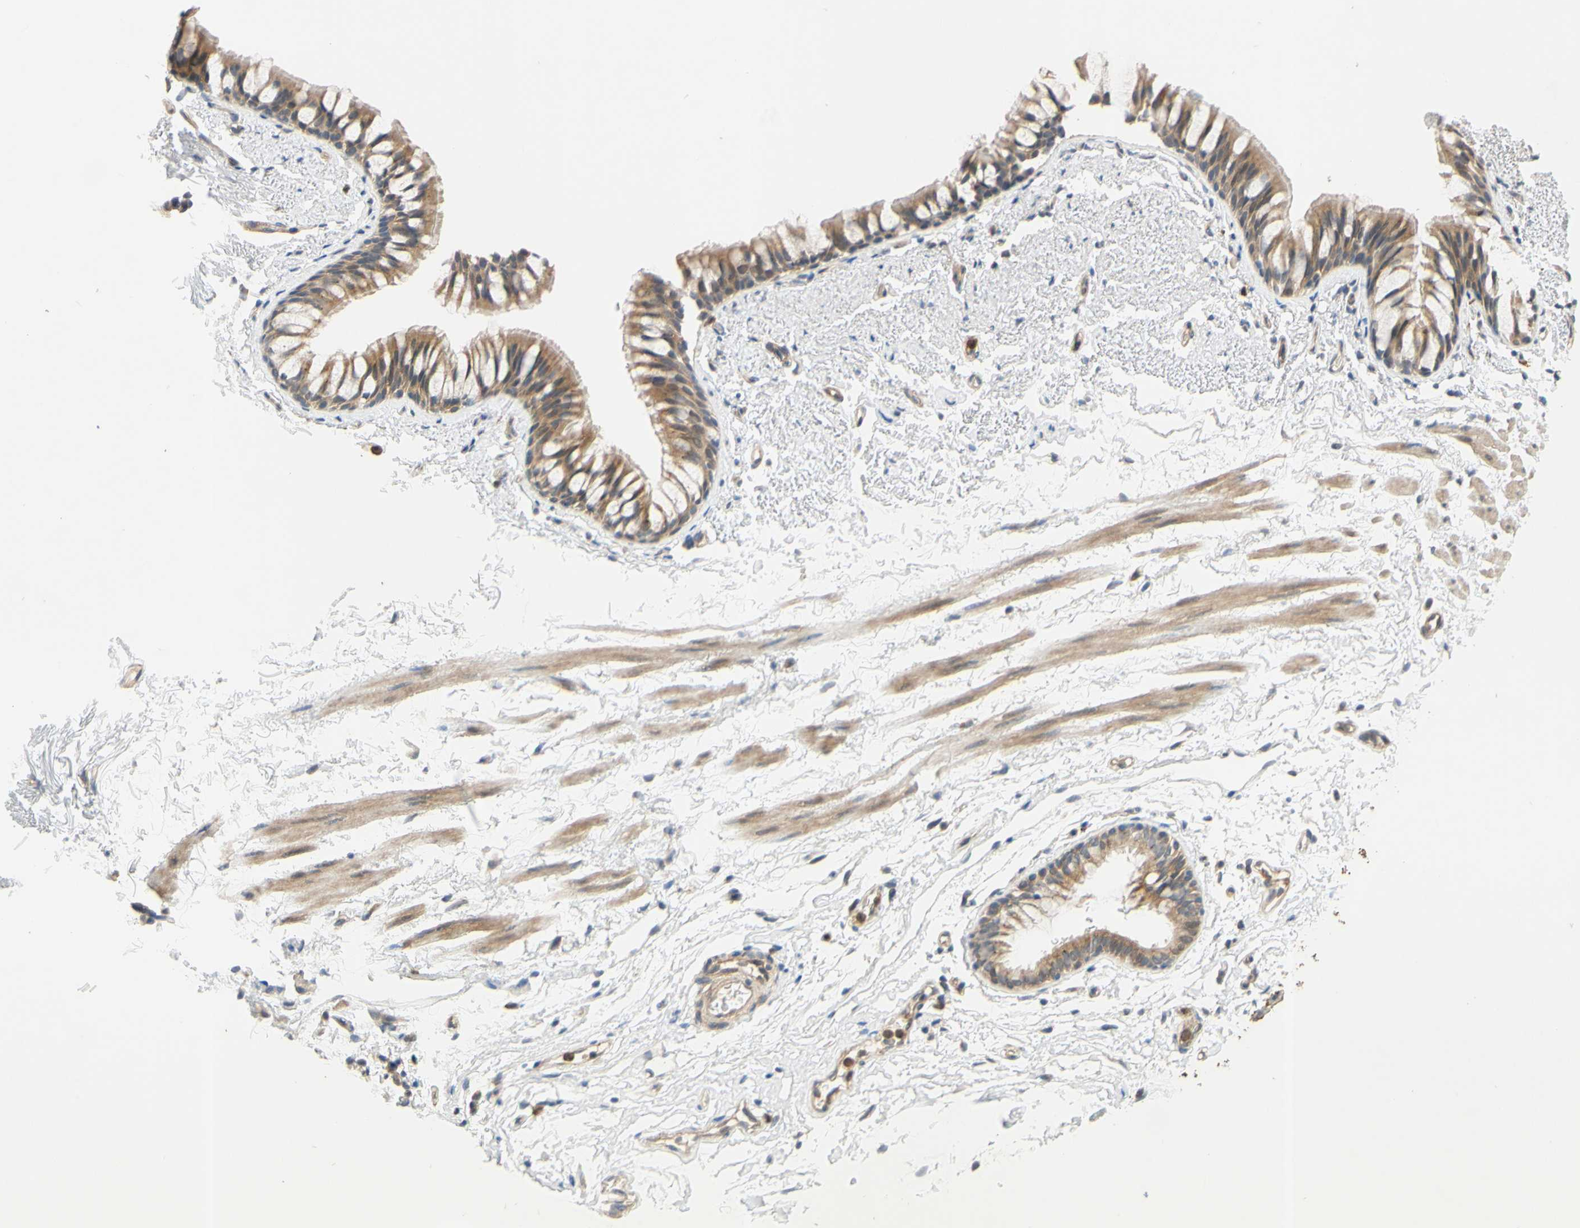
{"staining": {"intensity": "moderate", "quantity": ">75%", "location": "cytoplasmic/membranous"}, "tissue": "adipose tissue", "cell_type": "Adipocytes", "image_type": "normal", "snomed": [{"axis": "morphology", "description": "Normal tissue, NOS"}, {"axis": "topography", "description": "Bronchus"}], "caption": "The histopathology image shows a brown stain indicating the presence of a protein in the cytoplasmic/membranous of adipocytes in adipose tissue. The protein of interest is stained brown, and the nuclei are stained in blue (DAB (3,3'-diaminobenzidine) IHC with brightfield microscopy, high magnification).", "gene": "GATA1", "patient": {"sex": "female", "age": 73}}